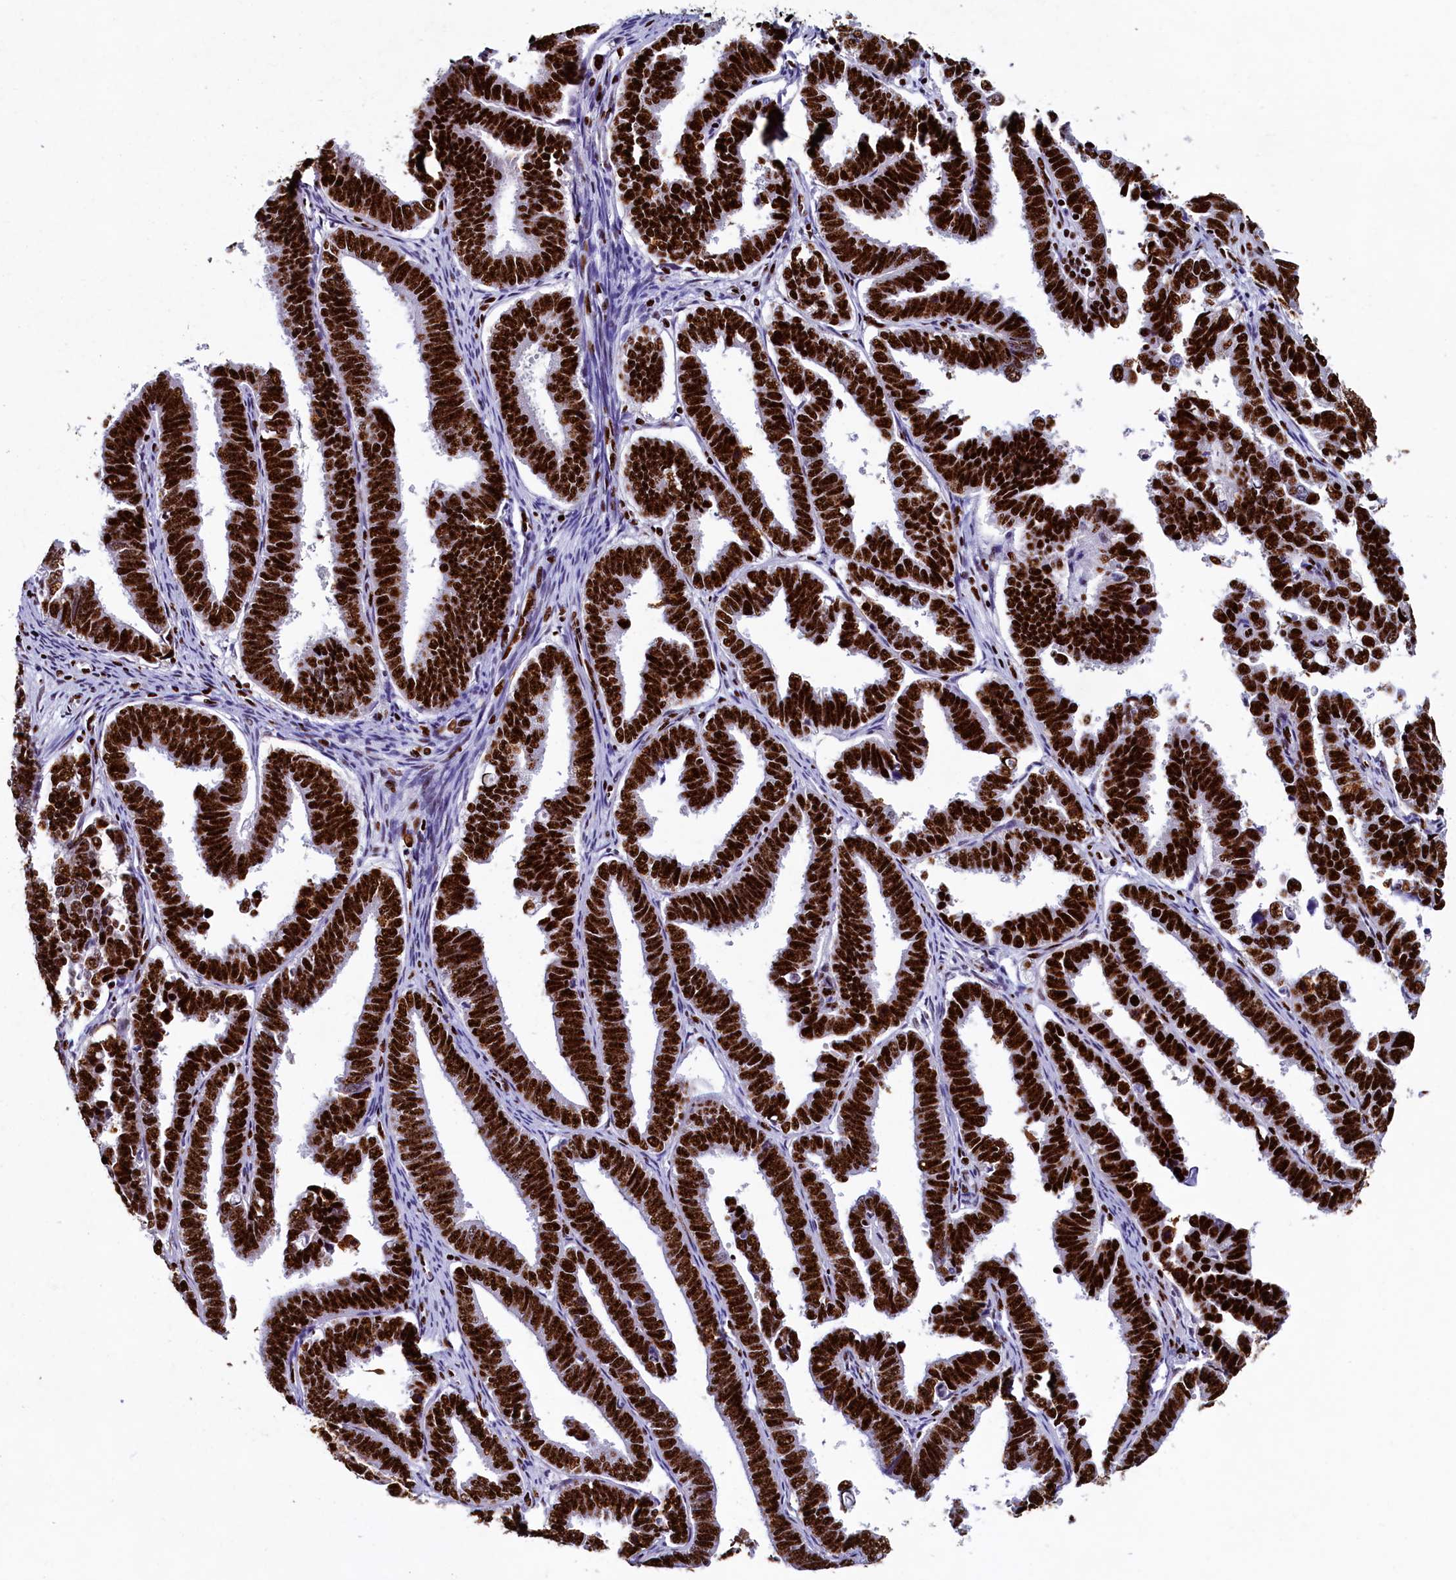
{"staining": {"intensity": "strong", "quantity": ">75%", "location": "nuclear"}, "tissue": "endometrial cancer", "cell_type": "Tumor cells", "image_type": "cancer", "snomed": [{"axis": "morphology", "description": "Adenocarcinoma, NOS"}, {"axis": "topography", "description": "Endometrium"}], "caption": "There is high levels of strong nuclear positivity in tumor cells of endometrial cancer (adenocarcinoma), as demonstrated by immunohistochemical staining (brown color).", "gene": "SRRM2", "patient": {"sex": "female", "age": 75}}